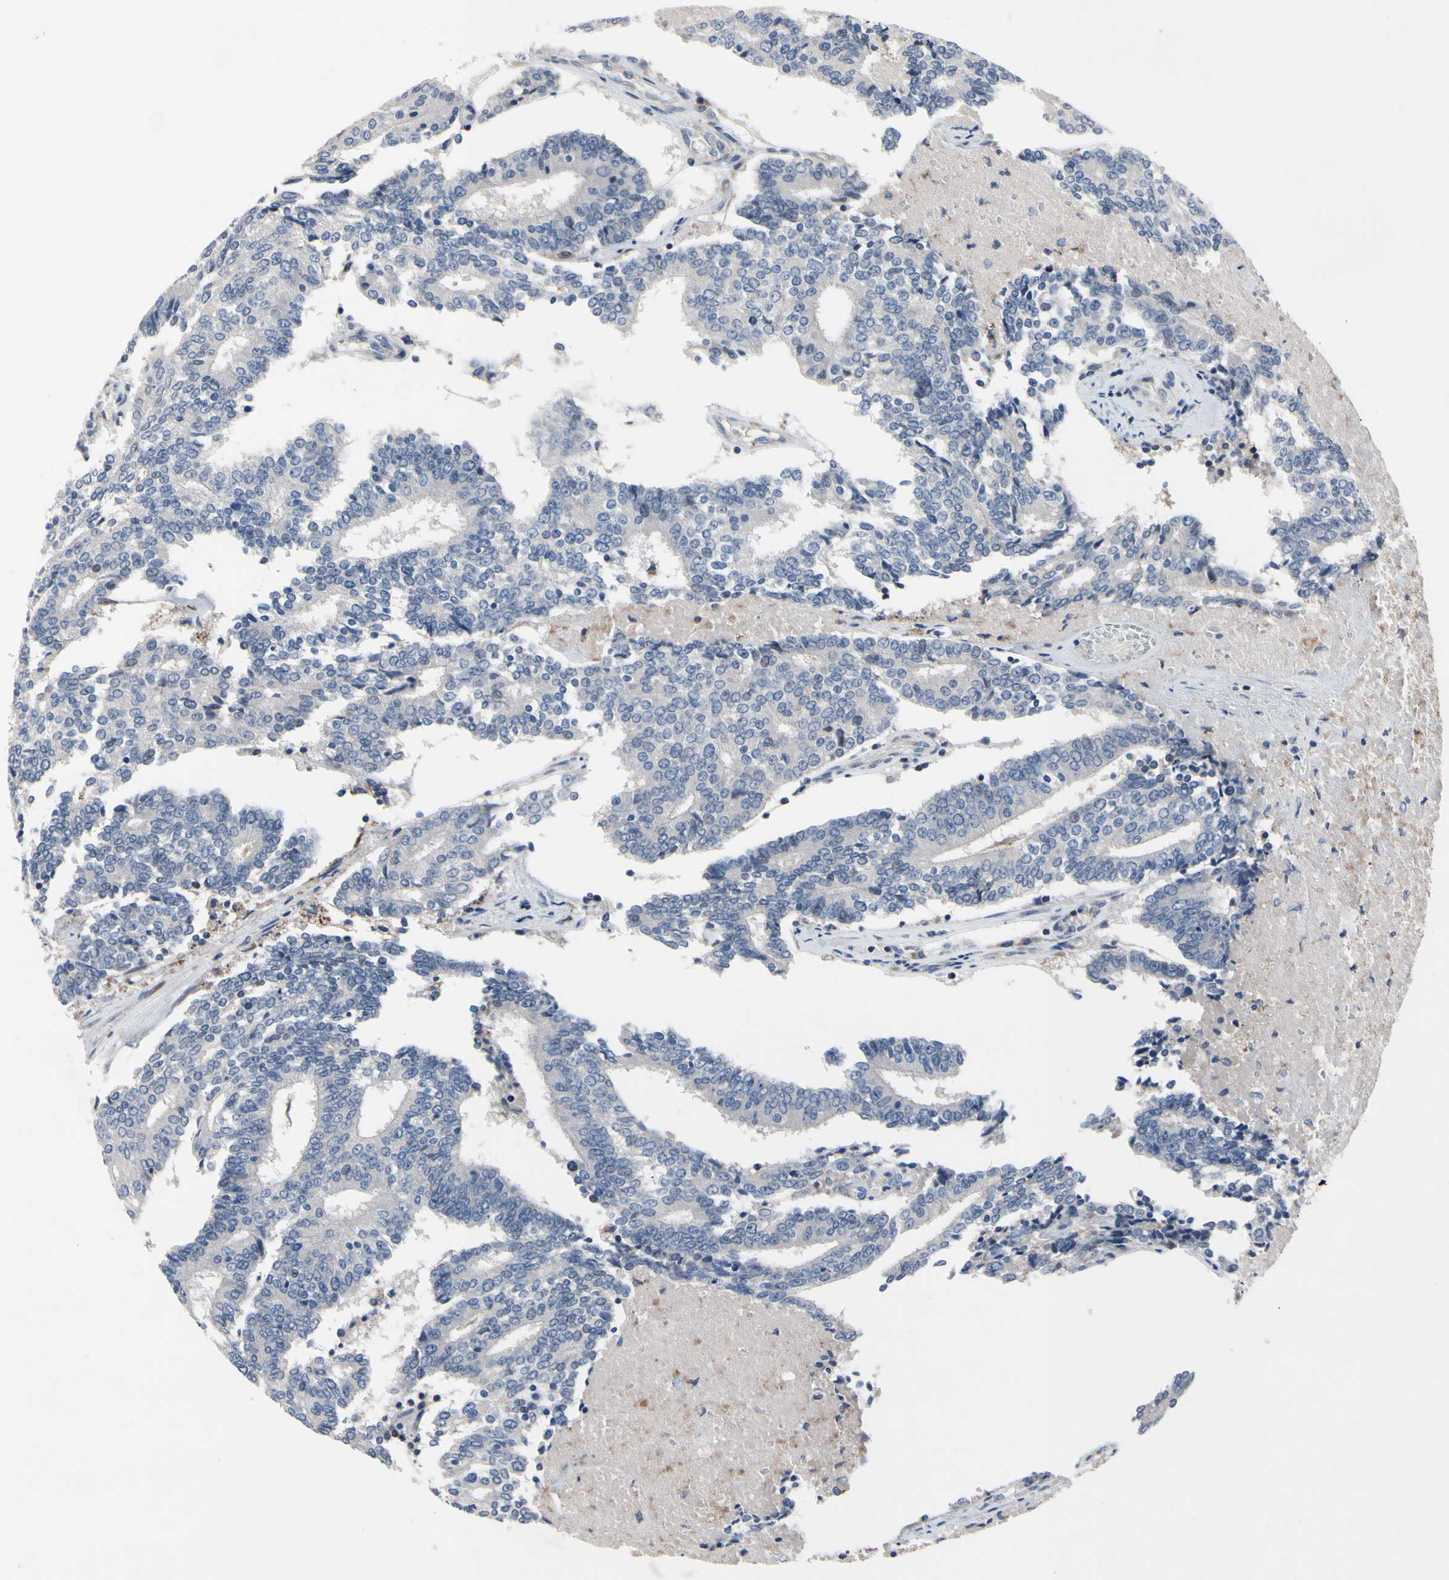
{"staining": {"intensity": "negative", "quantity": "none", "location": "none"}, "tissue": "prostate cancer", "cell_type": "Tumor cells", "image_type": "cancer", "snomed": [{"axis": "morphology", "description": "Adenocarcinoma, High grade"}, {"axis": "topography", "description": "Prostate"}], "caption": "IHC histopathology image of neoplastic tissue: prostate cancer (adenocarcinoma (high-grade)) stained with DAB (3,3'-diaminobenzidine) demonstrates no significant protein positivity in tumor cells.", "gene": "MUTYH", "patient": {"sex": "male", "age": 55}}